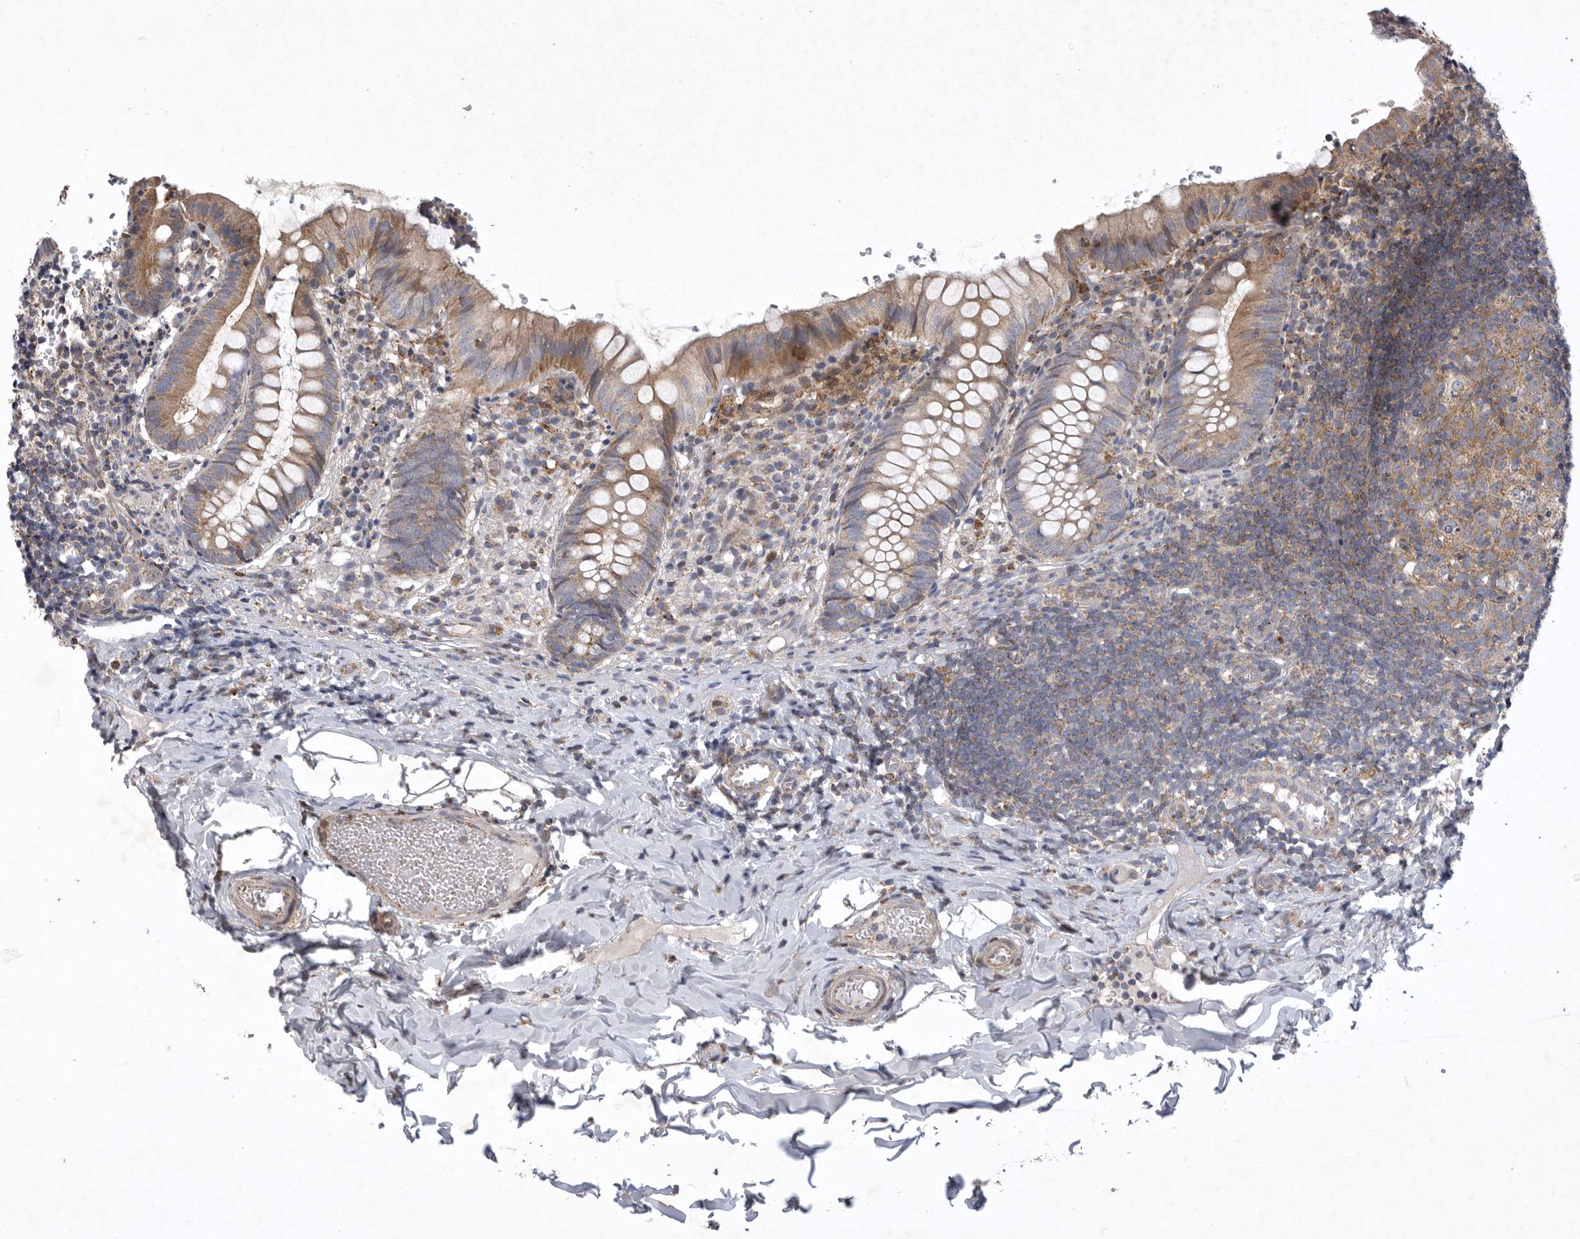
{"staining": {"intensity": "moderate", "quantity": "25%-75%", "location": "cytoplasmic/membranous"}, "tissue": "appendix", "cell_type": "Glandular cells", "image_type": "normal", "snomed": [{"axis": "morphology", "description": "Normal tissue, NOS"}, {"axis": "topography", "description": "Appendix"}], "caption": "Protein staining by immunohistochemistry (IHC) displays moderate cytoplasmic/membranous positivity in about 25%-75% of glandular cells in unremarkable appendix.", "gene": "MPZL1", "patient": {"sex": "male", "age": 8}}